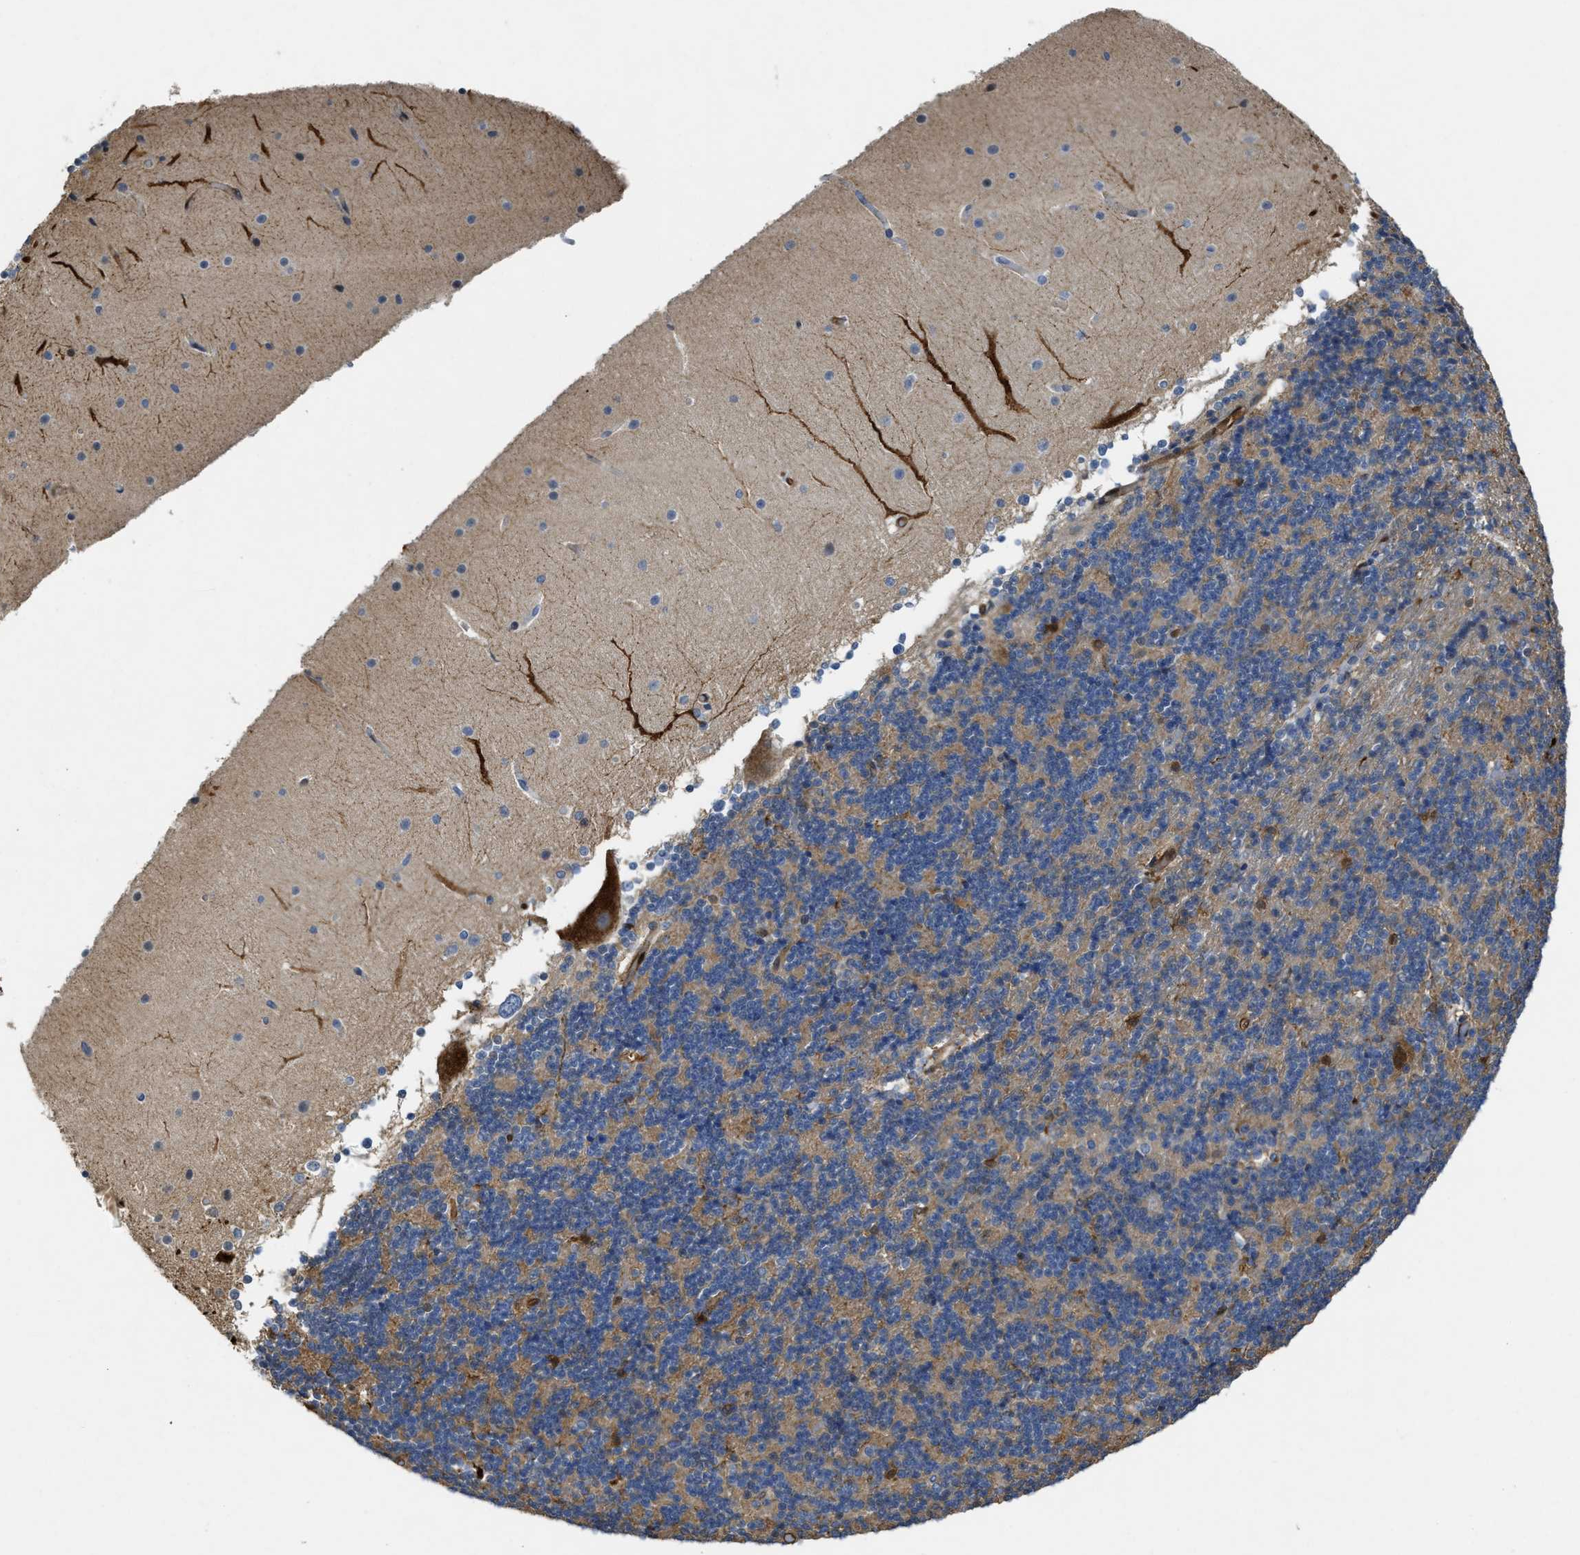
{"staining": {"intensity": "weak", "quantity": "<25%", "location": "cytoplasmic/membranous"}, "tissue": "cerebellum", "cell_type": "Cells in granular layer", "image_type": "normal", "snomed": [{"axis": "morphology", "description": "Normal tissue, NOS"}, {"axis": "topography", "description": "Cerebellum"}], "caption": "This histopathology image is of unremarkable cerebellum stained with immunohistochemistry to label a protein in brown with the nuclei are counter-stained blue. There is no expression in cells in granular layer.", "gene": "ASS1", "patient": {"sex": "female", "age": 19}}